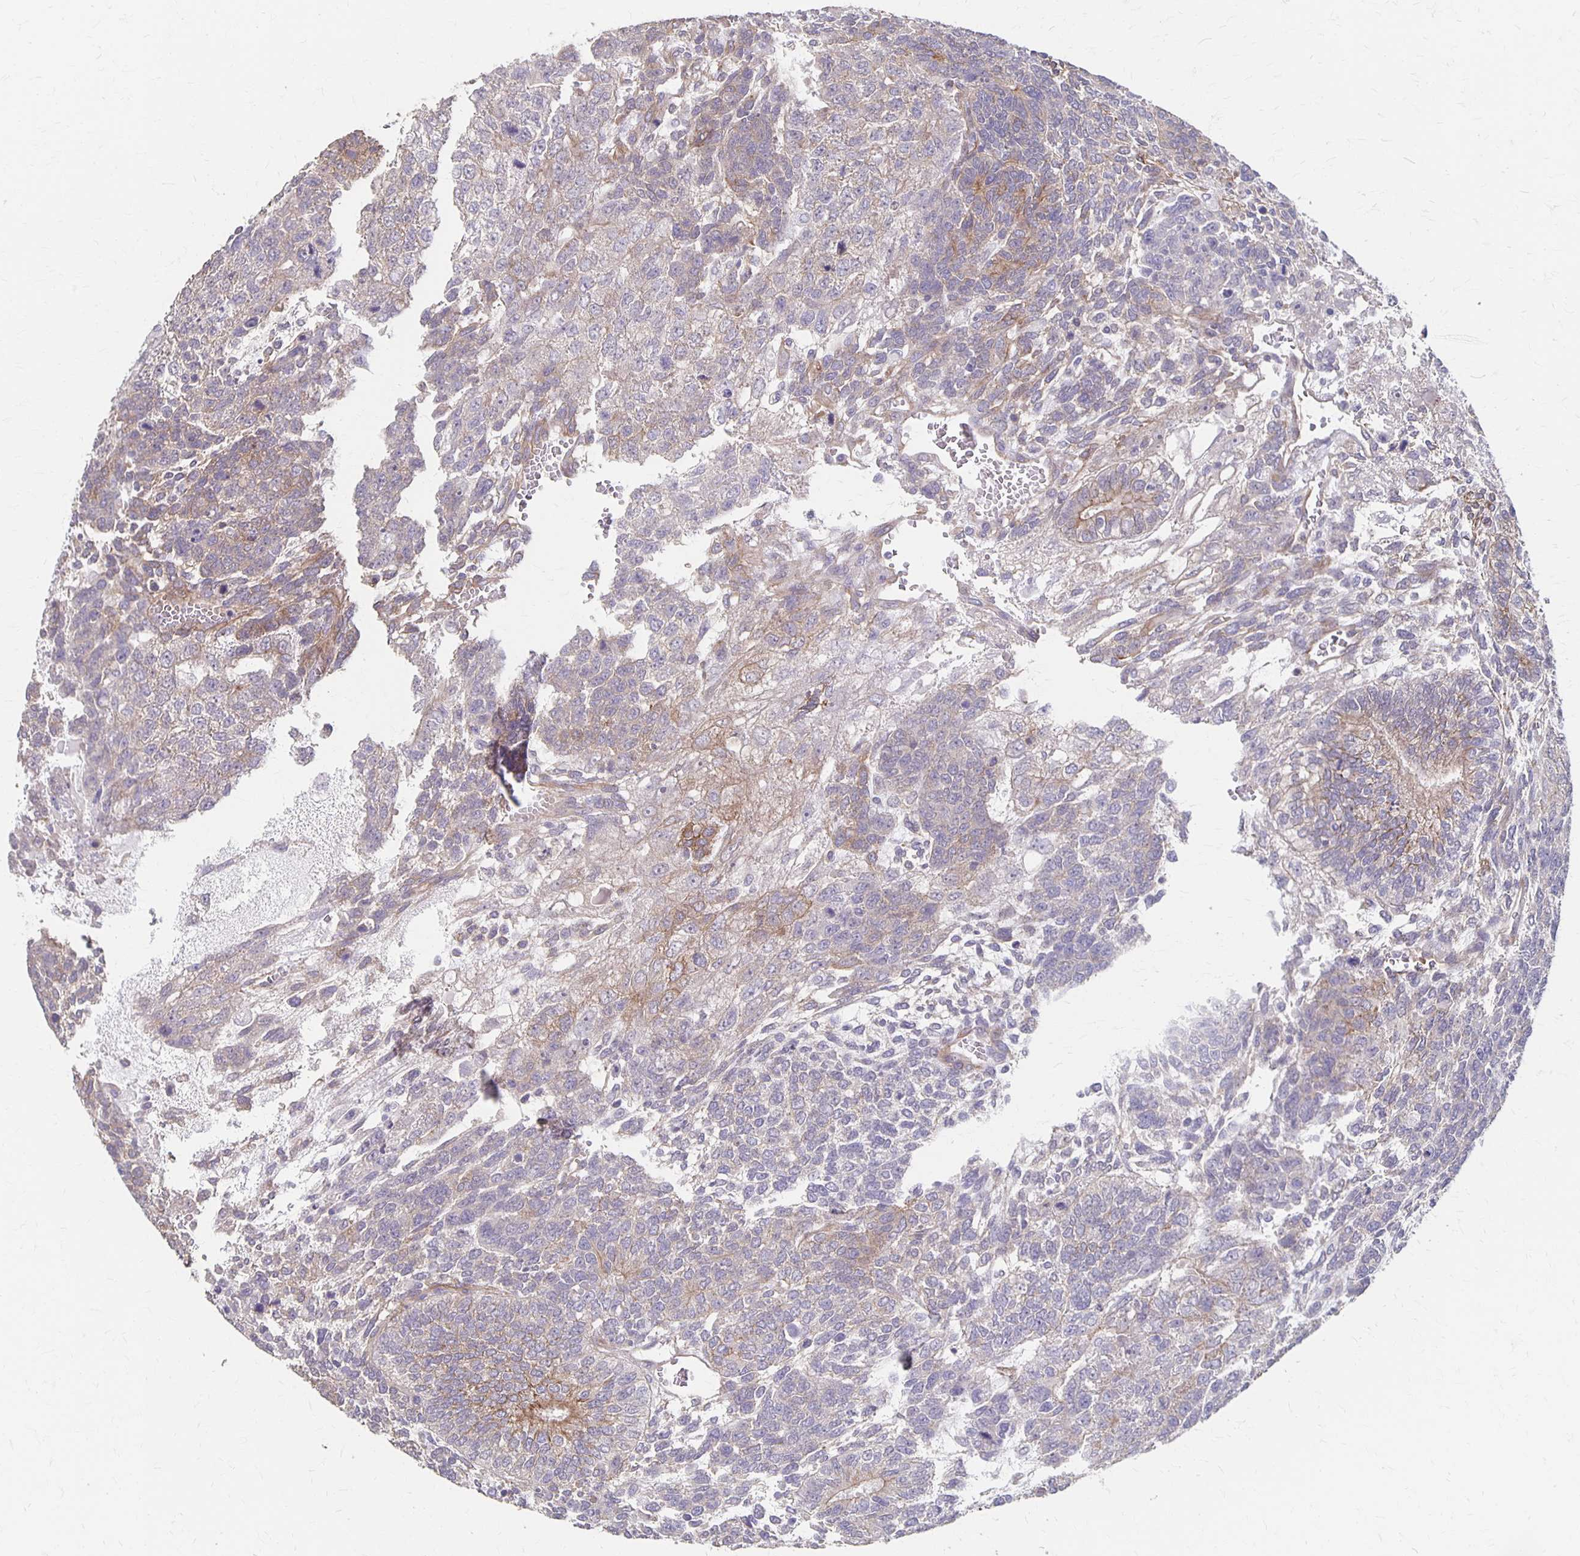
{"staining": {"intensity": "moderate", "quantity": "<25%", "location": "cytoplasmic/membranous"}, "tissue": "testis cancer", "cell_type": "Tumor cells", "image_type": "cancer", "snomed": [{"axis": "morphology", "description": "Normal tissue, NOS"}, {"axis": "morphology", "description": "Carcinoma, Embryonal, NOS"}, {"axis": "topography", "description": "Testis"}, {"axis": "topography", "description": "Epididymis"}], "caption": "There is low levels of moderate cytoplasmic/membranous staining in tumor cells of testis embryonal carcinoma, as demonstrated by immunohistochemical staining (brown color).", "gene": "PPP1R3E", "patient": {"sex": "male", "age": 23}}